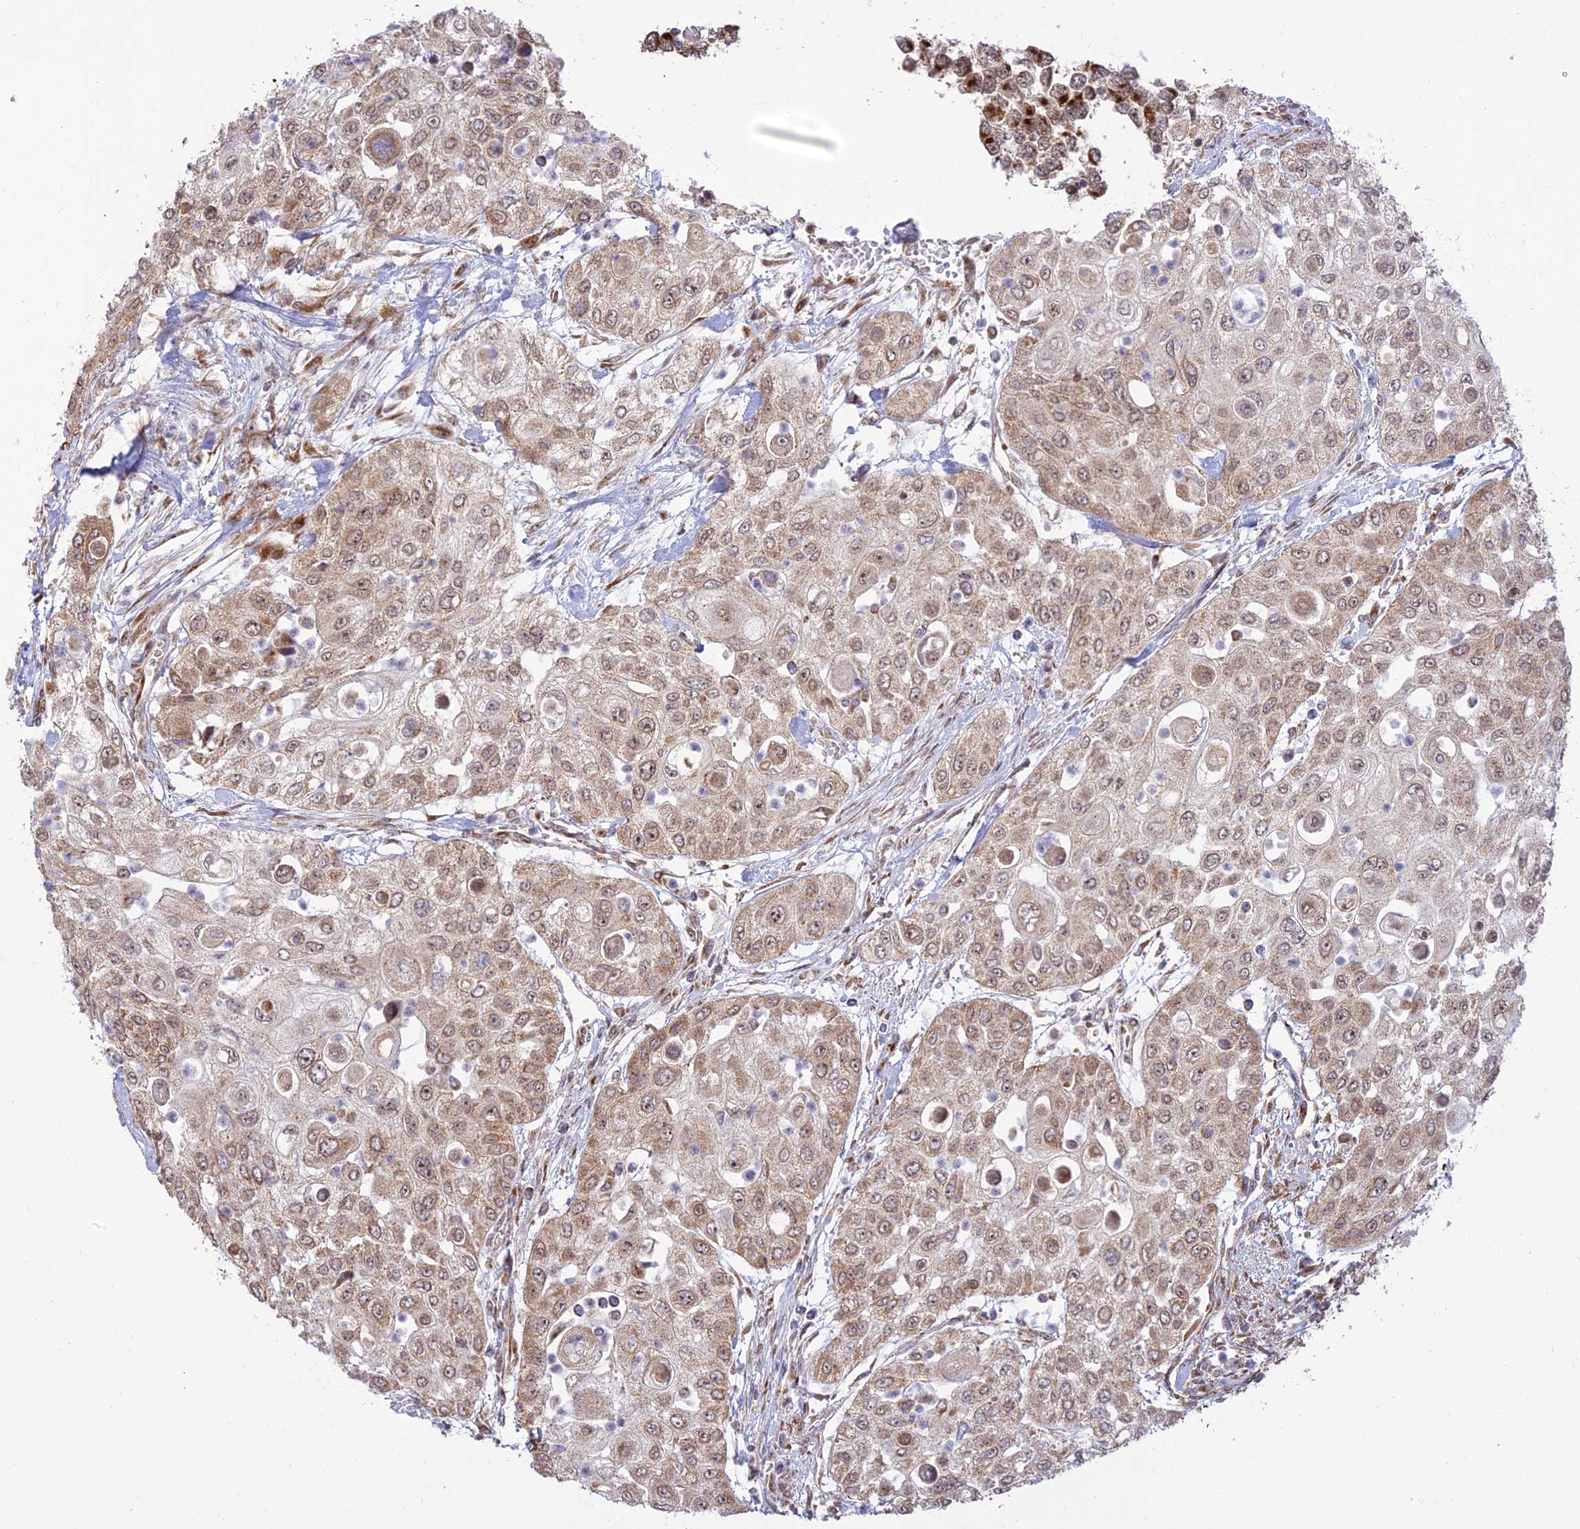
{"staining": {"intensity": "moderate", "quantity": ">75%", "location": "cytoplasmic/membranous"}, "tissue": "urothelial cancer", "cell_type": "Tumor cells", "image_type": "cancer", "snomed": [{"axis": "morphology", "description": "Urothelial carcinoma, High grade"}, {"axis": "topography", "description": "Urinary bladder"}], "caption": "Urothelial cancer tissue displays moderate cytoplasmic/membranous positivity in approximately >75% of tumor cells The protein of interest is stained brown, and the nuclei are stained in blue (DAB (3,3'-diaminobenzidine) IHC with brightfield microscopy, high magnification).", "gene": "GOLGA3", "patient": {"sex": "female", "age": 79}}